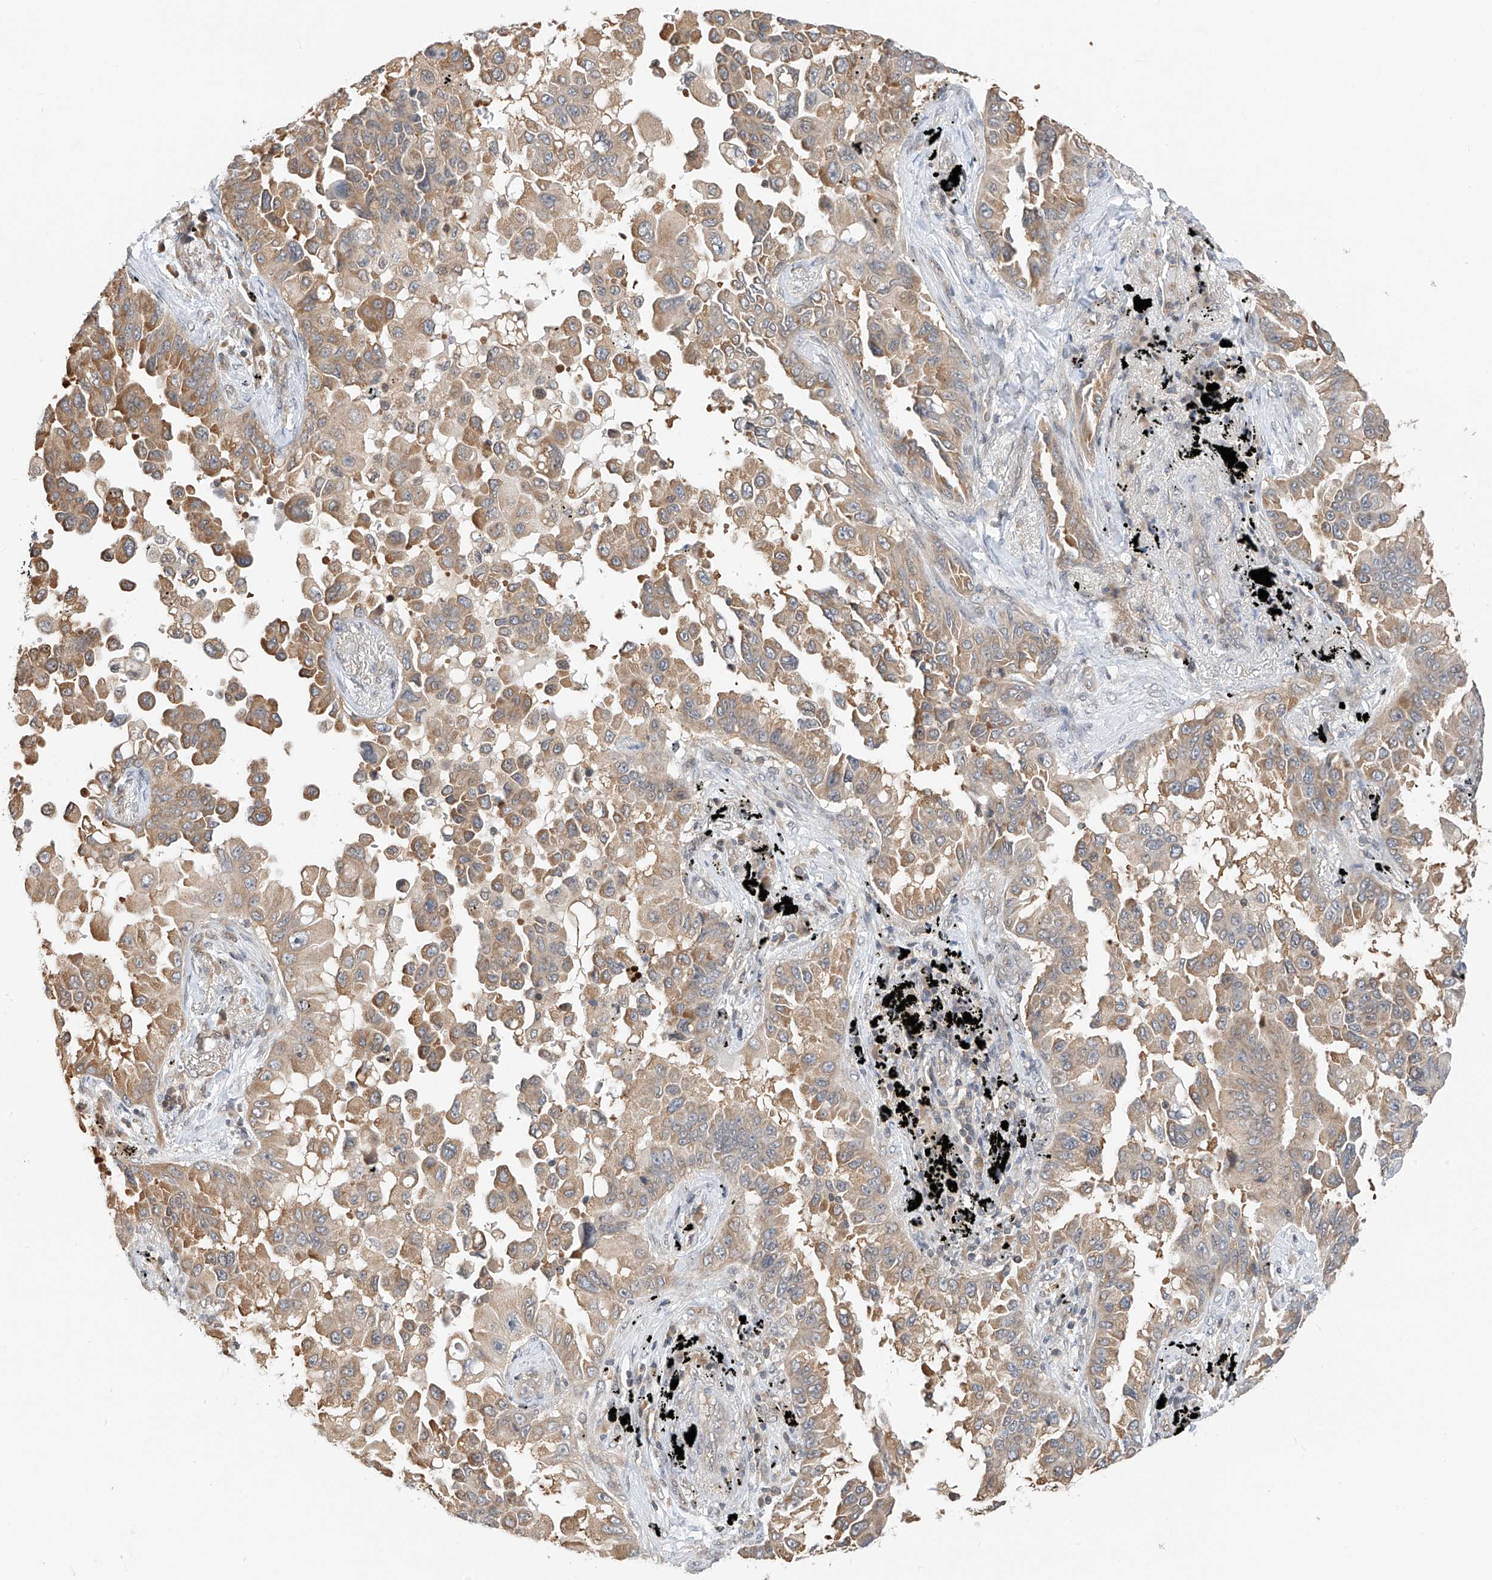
{"staining": {"intensity": "moderate", "quantity": ">75%", "location": "cytoplasmic/membranous"}, "tissue": "lung cancer", "cell_type": "Tumor cells", "image_type": "cancer", "snomed": [{"axis": "morphology", "description": "Adenocarcinoma, NOS"}, {"axis": "topography", "description": "Lung"}], "caption": "DAB (3,3'-diaminobenzidine) immunohistochemical staining of adenocarcinoma (lung) shows moderate cytoplasmic/membranous protein expression in approximately >75% of tumor cells.", "gene": "PPA2", "patient": {"sex": "female", "age": 67}}